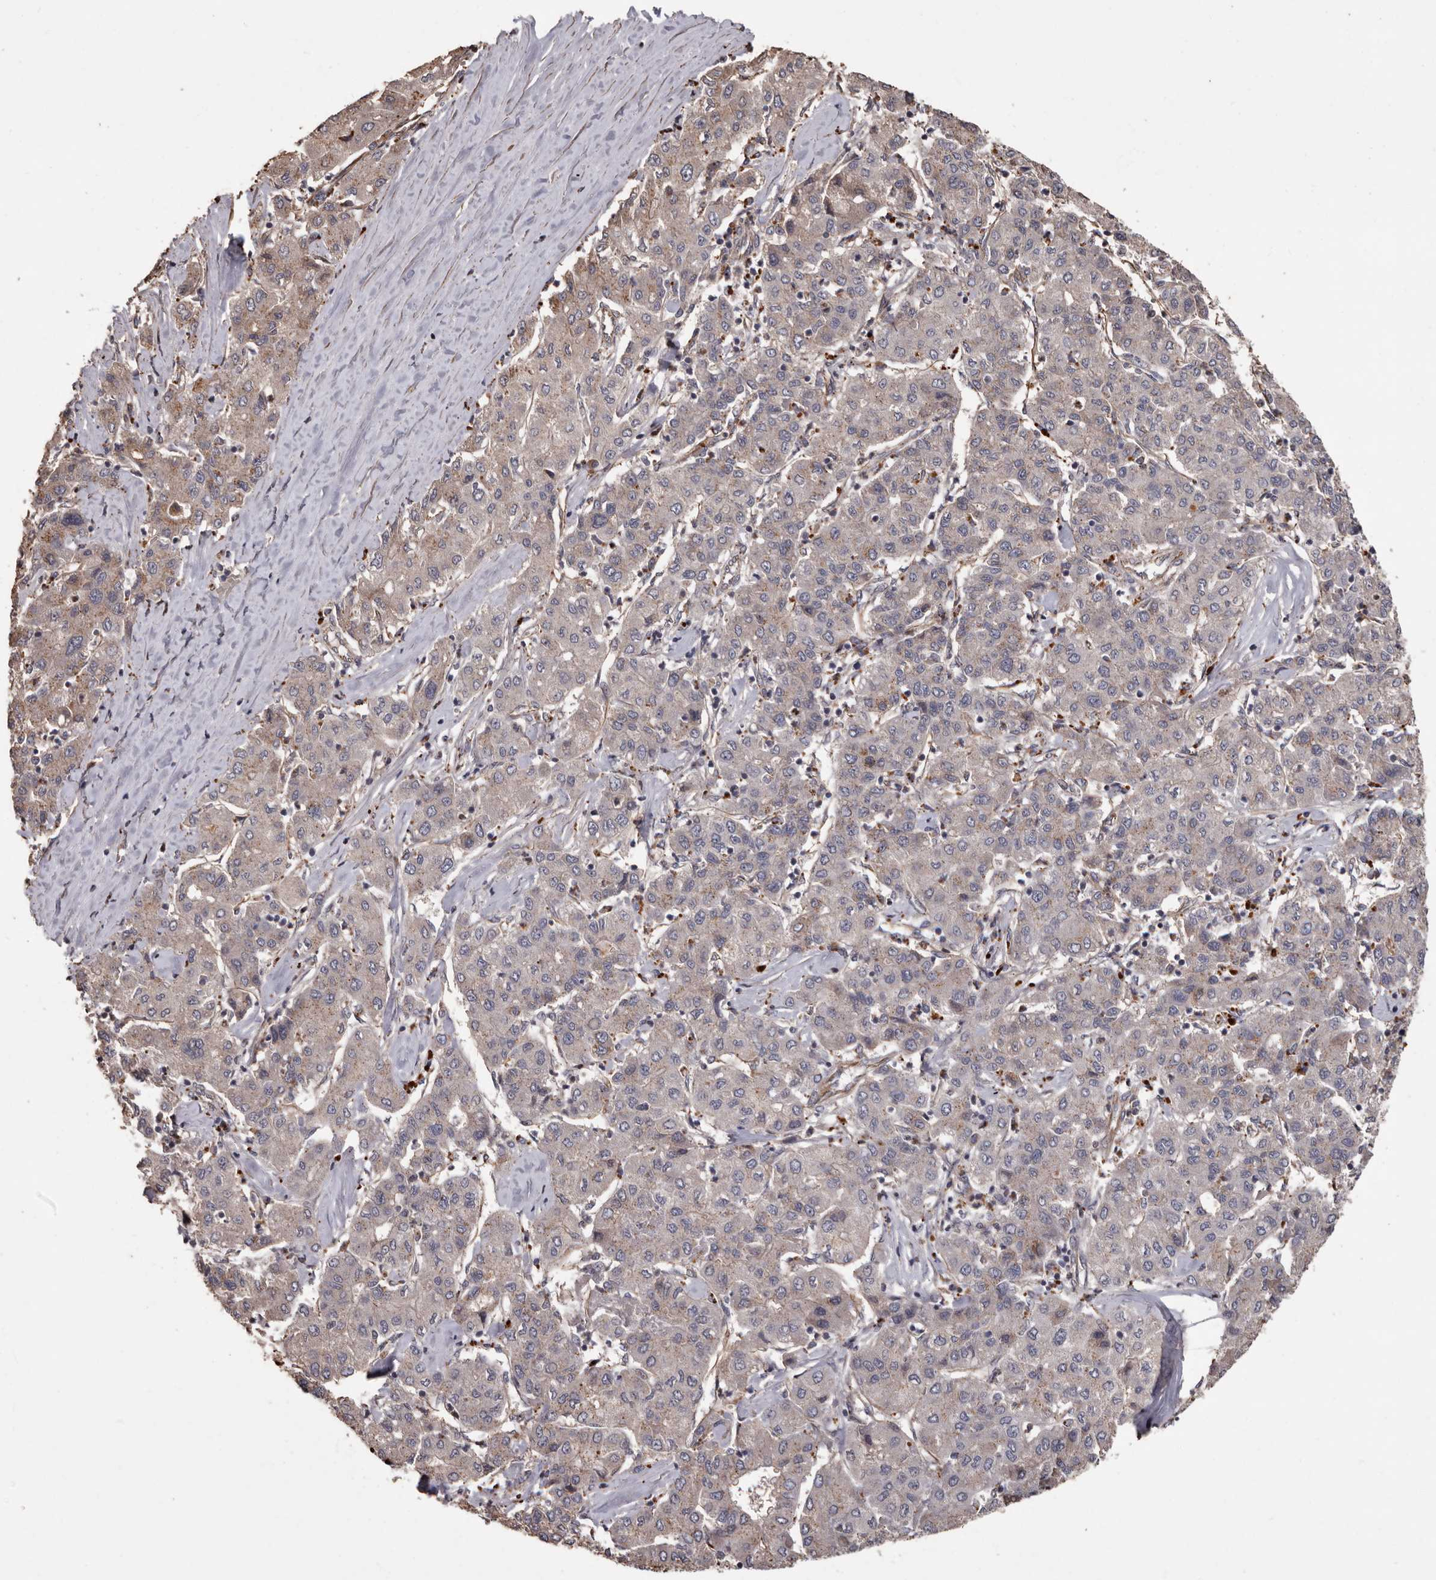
{"staining": {"intensity": "weak", "quantity": "<25%", "location": "cytoplasmic/membranous"}, "tissue": "liver cancer", "cell_type": "Tumor cells", "image_type": "cancer", "snomed": [{"axis": "morphology", "description": "Carcinoma, Hepatocellular, NOS"}, {"axis": "topography", "description": "Liver"}], "caption": "Tumor cells are negative for brown protein staining in liver cancer.", "gene": "BRAT1", "patient": {"sex": "male", "age": 65}}